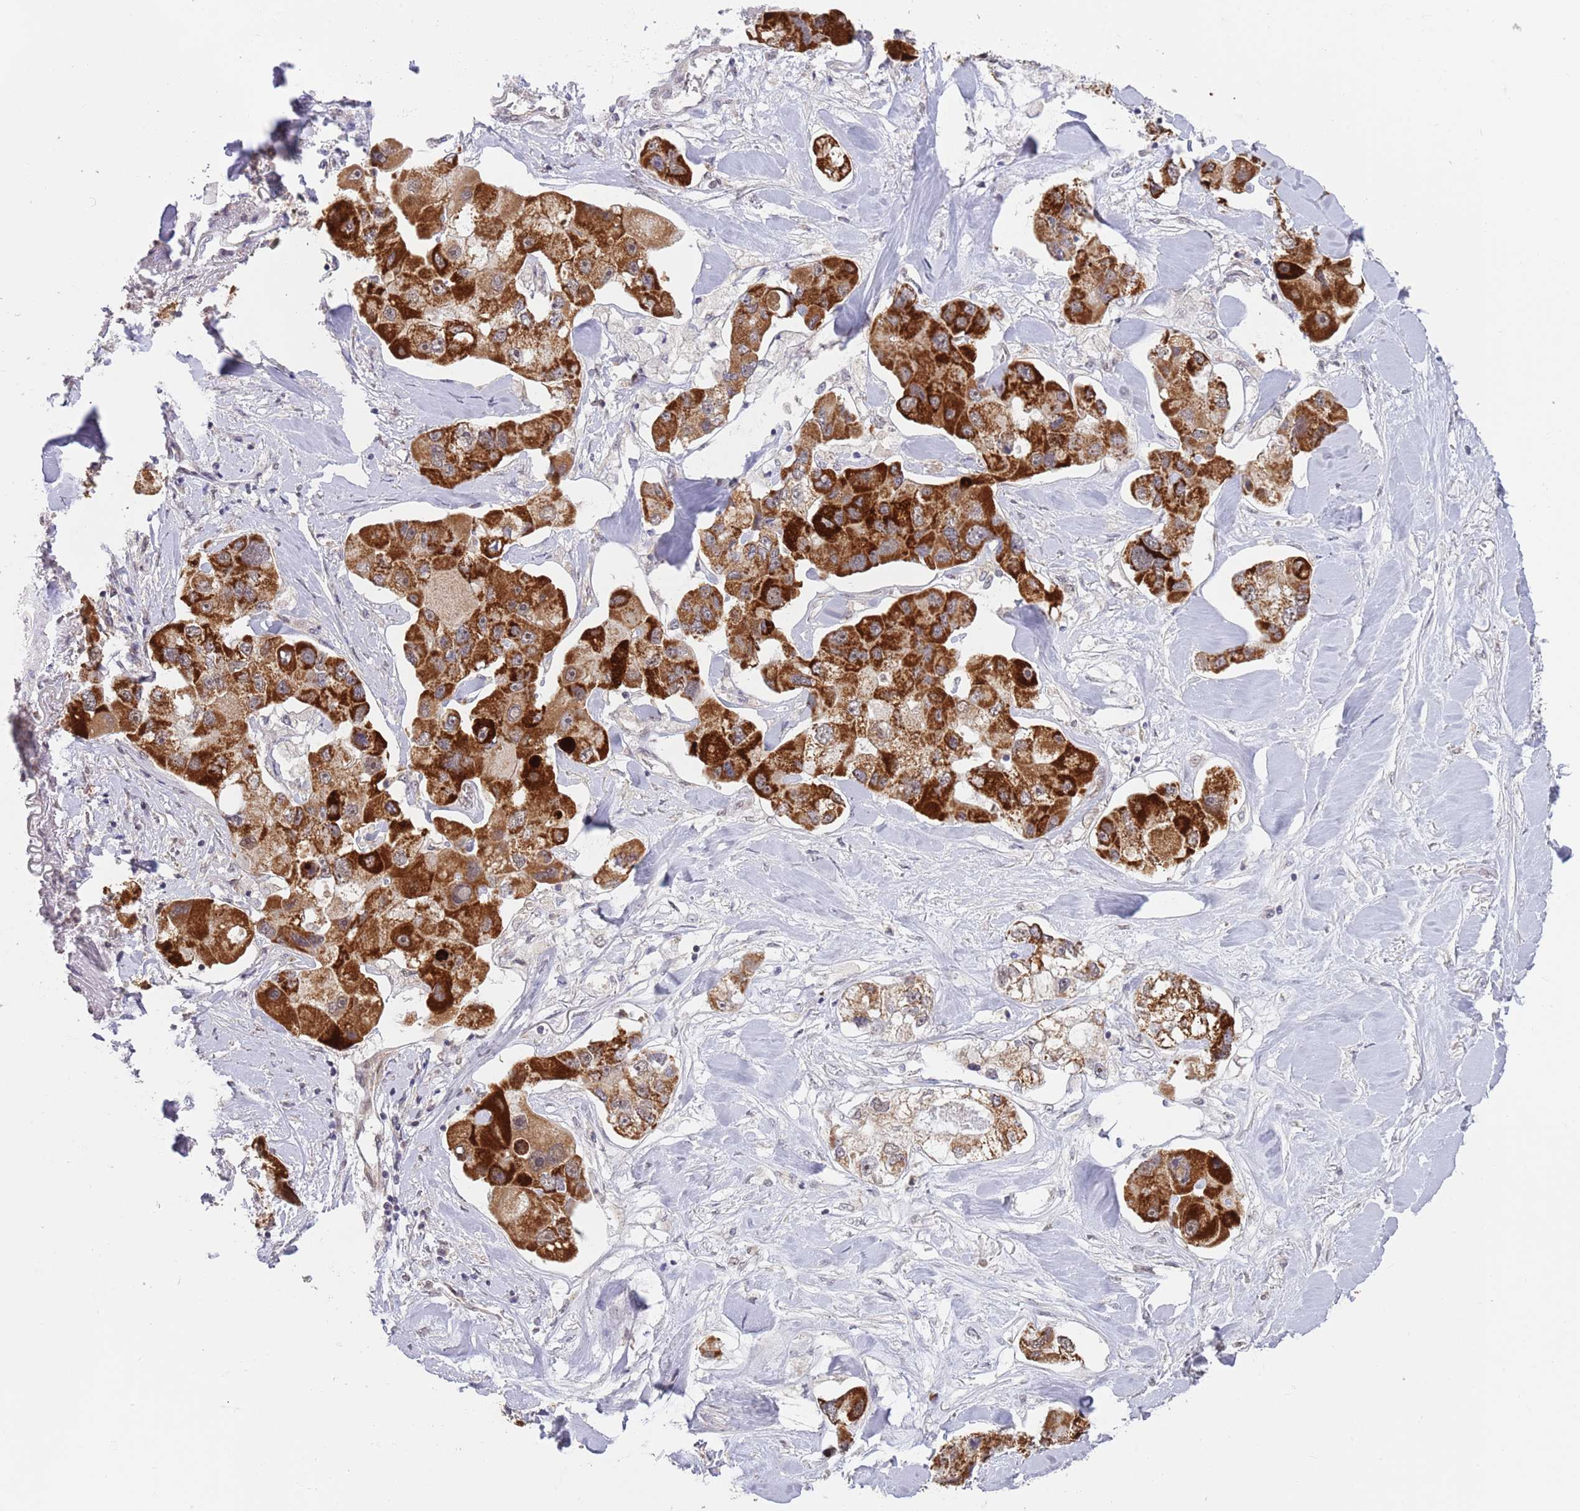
{"staining": {"intensity": "strong", "quantity": ">75%", "location": "cytoplasmic/membranous"}, "tissue": "lung cancer", "cell_type": "Tumor cells", "image_type": "cancer", "snomed": [{"axis": "morphology", "description": "Adenocarcinoma, NOS"}, {"axis": "topography", "description": "Lung"}], "caption": "This photomicrograph demonstrates immunohistochemistry (IHC) staining of adenocarcinoma (lung), with high strong cytoplasmic/membranous expression in about >75% of tumor cells.", "gene": "UQCC3", "patient": {"sex": "female", "age": 54}}